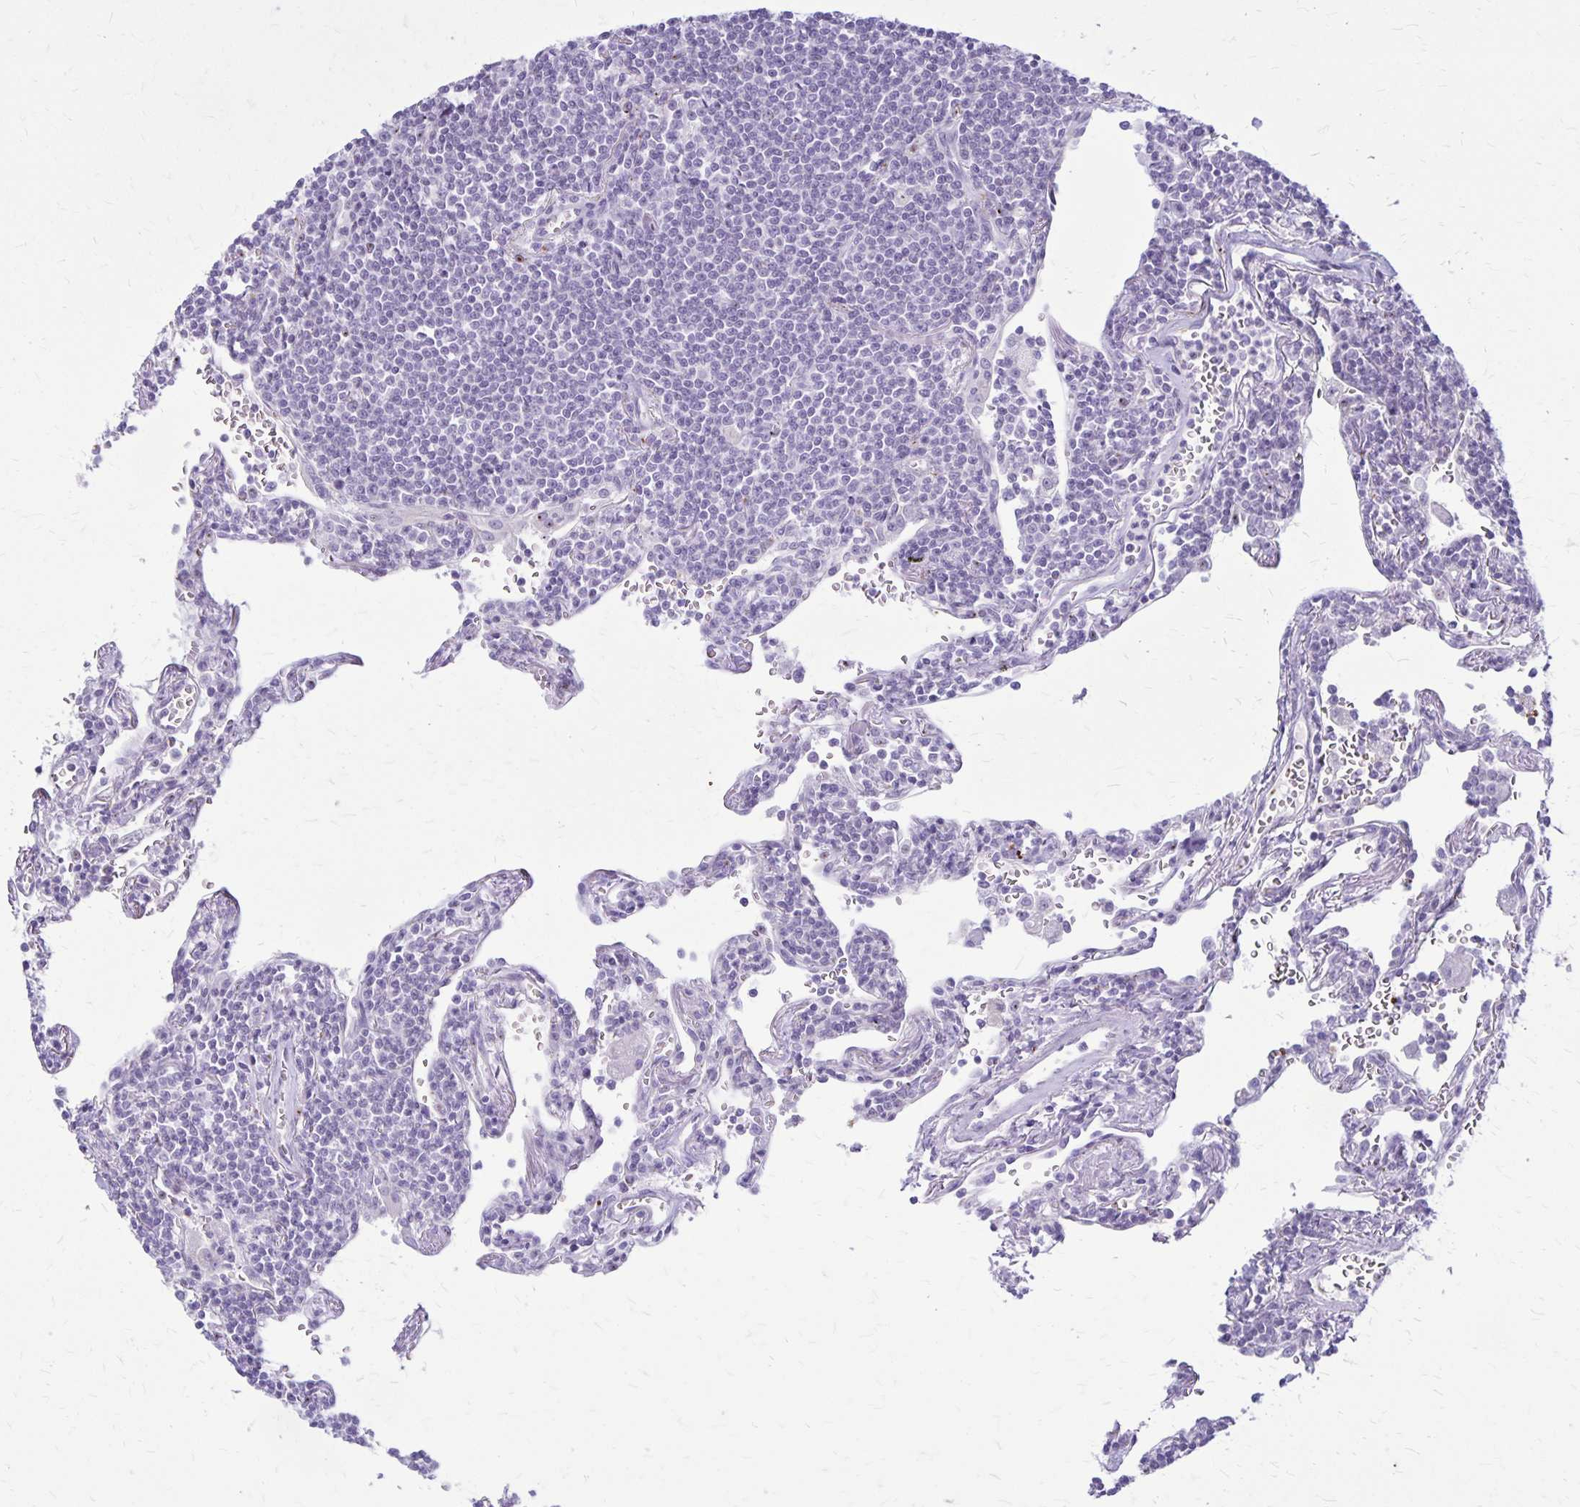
{"staining": {"intensity": "negative", "quantity": "none", "location": "none"}, "tissue": "lymphoma", "cell_type": "Tumor cells", "image_type": "cancer", "snomed": [{"axis": "morphology", "description": "Malignant lymphoma, non-Hodgkin's type, Low grade"}, {"axis": "topography", "description": "Lung"}], "caption": "Tumor cells are negative for protein expression in human lymphoma.", "gene": "GP9", "patient": {"sex": "female", "age": 71}}